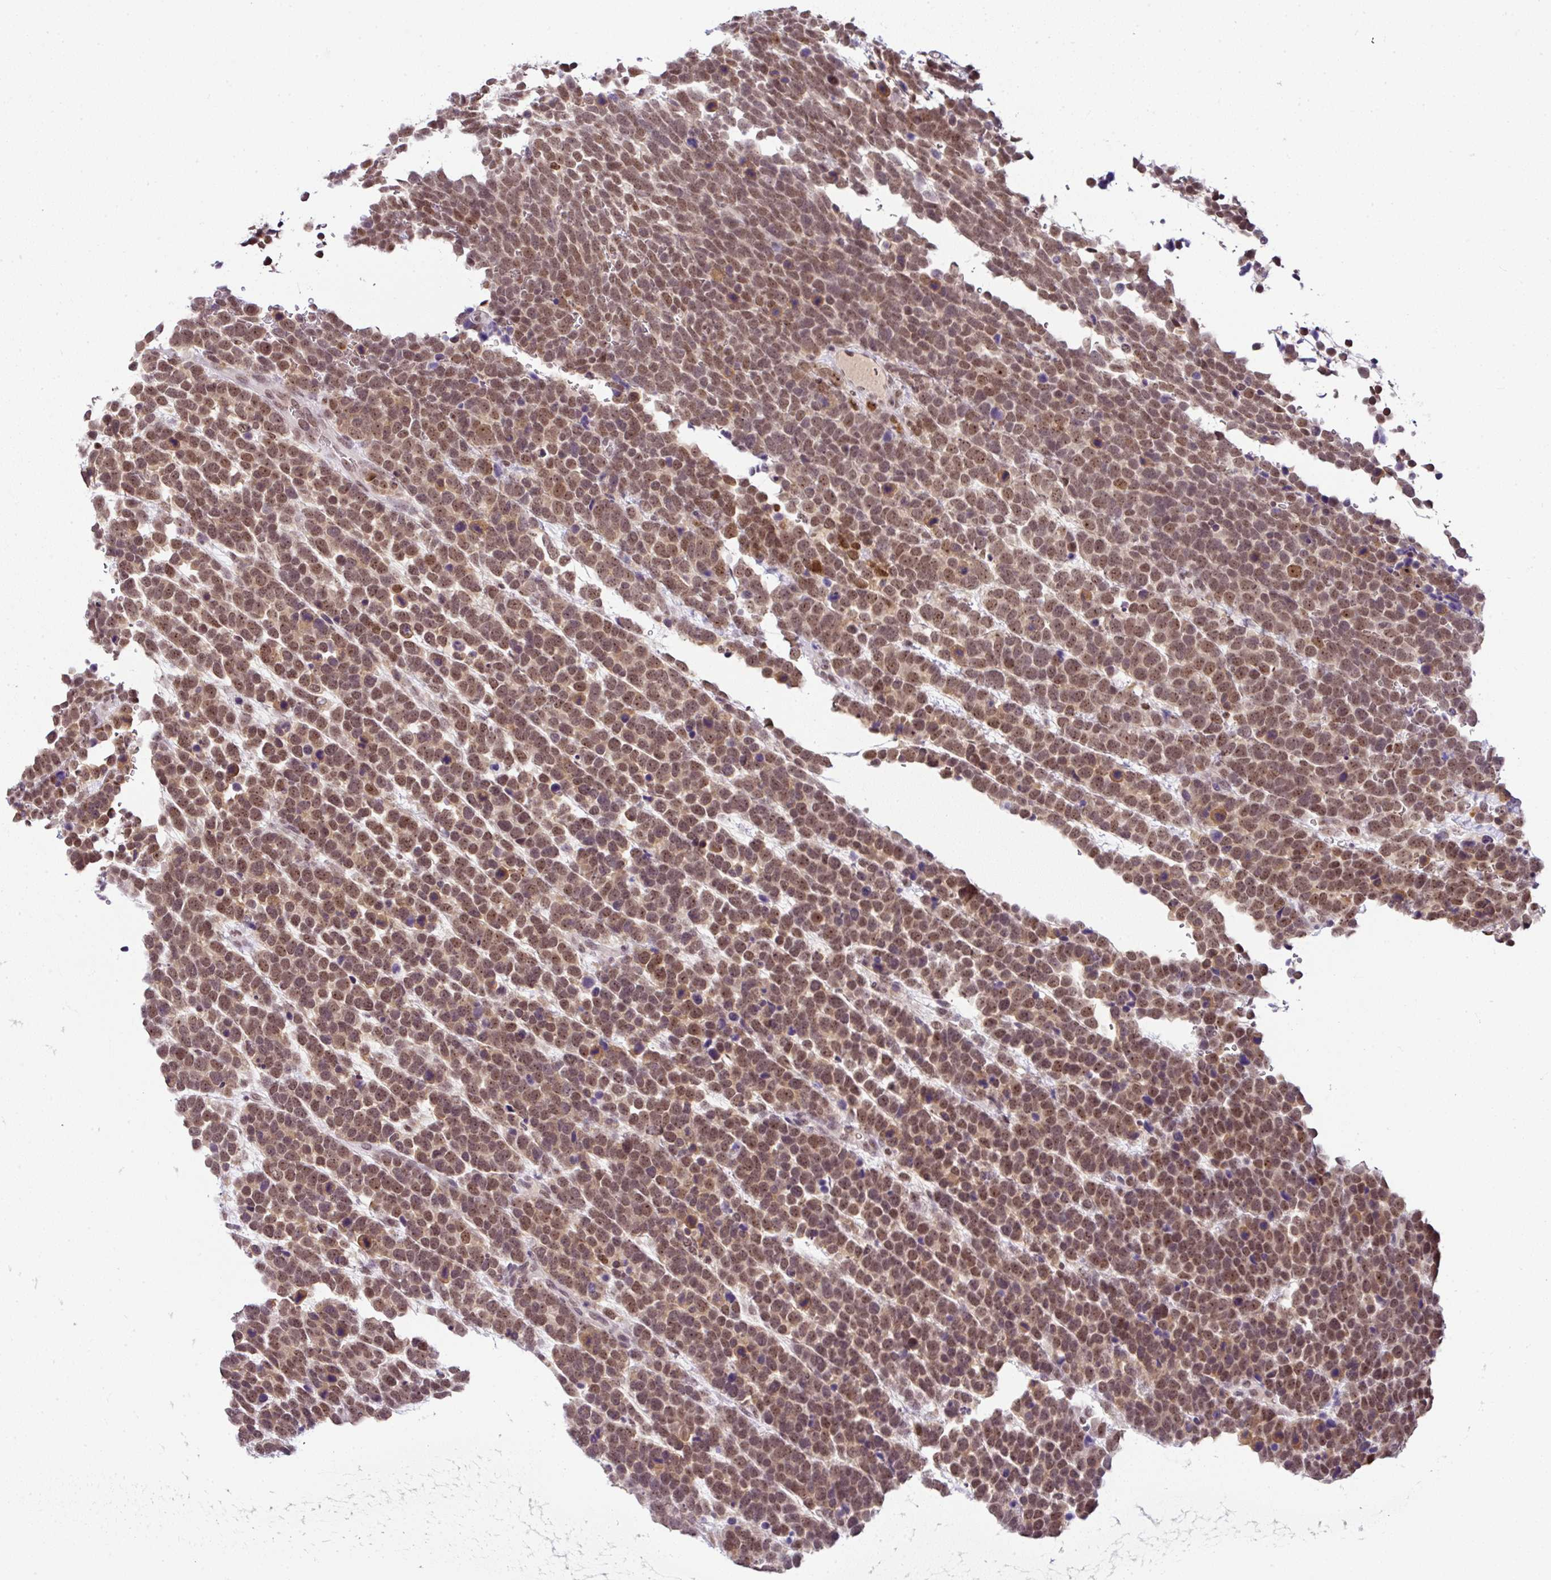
{"staining": {"intensity": "moderate", "quantity": ">75%", "location": "nuclear"}, "tissue": "urothelial cancer", "cell_type": "Tumor cells", "image_type": "cancer", "snomed": [{"axis": "morphology", "description": "Urothelial carcinoma, High grade"}, {"axis": "topography", "description": "Urinary bladder"}], "caption": "This photomicrograph displays immunohistochemistry staining of human urothelial cancer, with medium moderate nuclear staining in about >75% of tumor cells.", "gene": "PTPN2", "patient": {"sex": "female", "age": 82}}